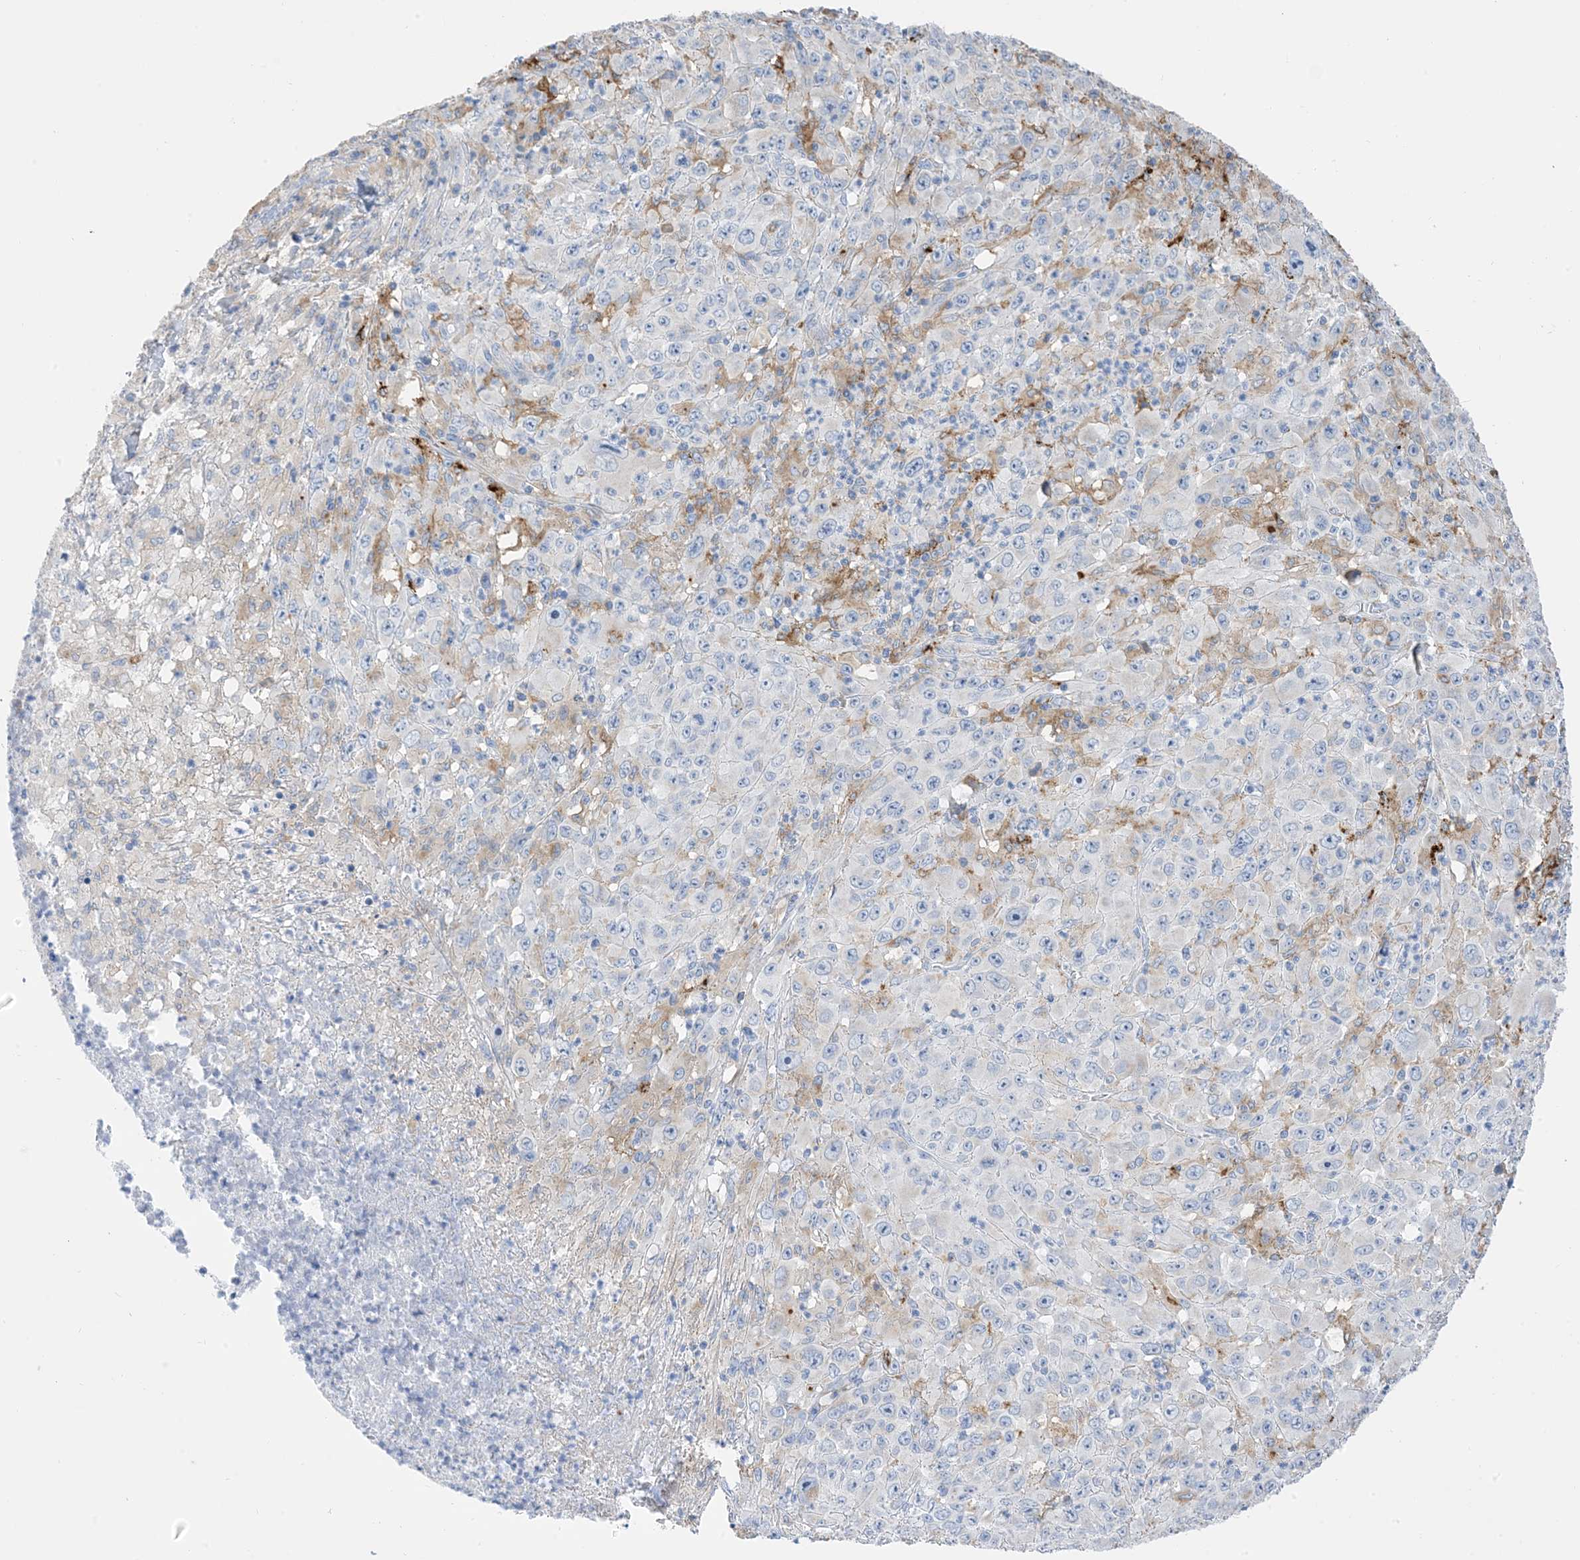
{"staining": {"intensity": "negative", "quantity": "none", "location": "none"}, "tissue": "melanoma", "cell_type": "Tumor cells", "image_type": "cancer", "snomed": [{"axis": "morphology", "description": "Malignant melanoma, Metastatic site"}, {"axis": "topography", "description": "Skin"}], "caption": "High power microscopy micrograph of an IHC histopathology image of melanoma, revealing no significant positivity in tumor cells. (DAB (3,3'-diaminobenzidine) immunohistochemistry visualized using brightfield microscopy, high magnification).", "gene": "DPH3", "patient": {"sex": "female", "age": 56}}